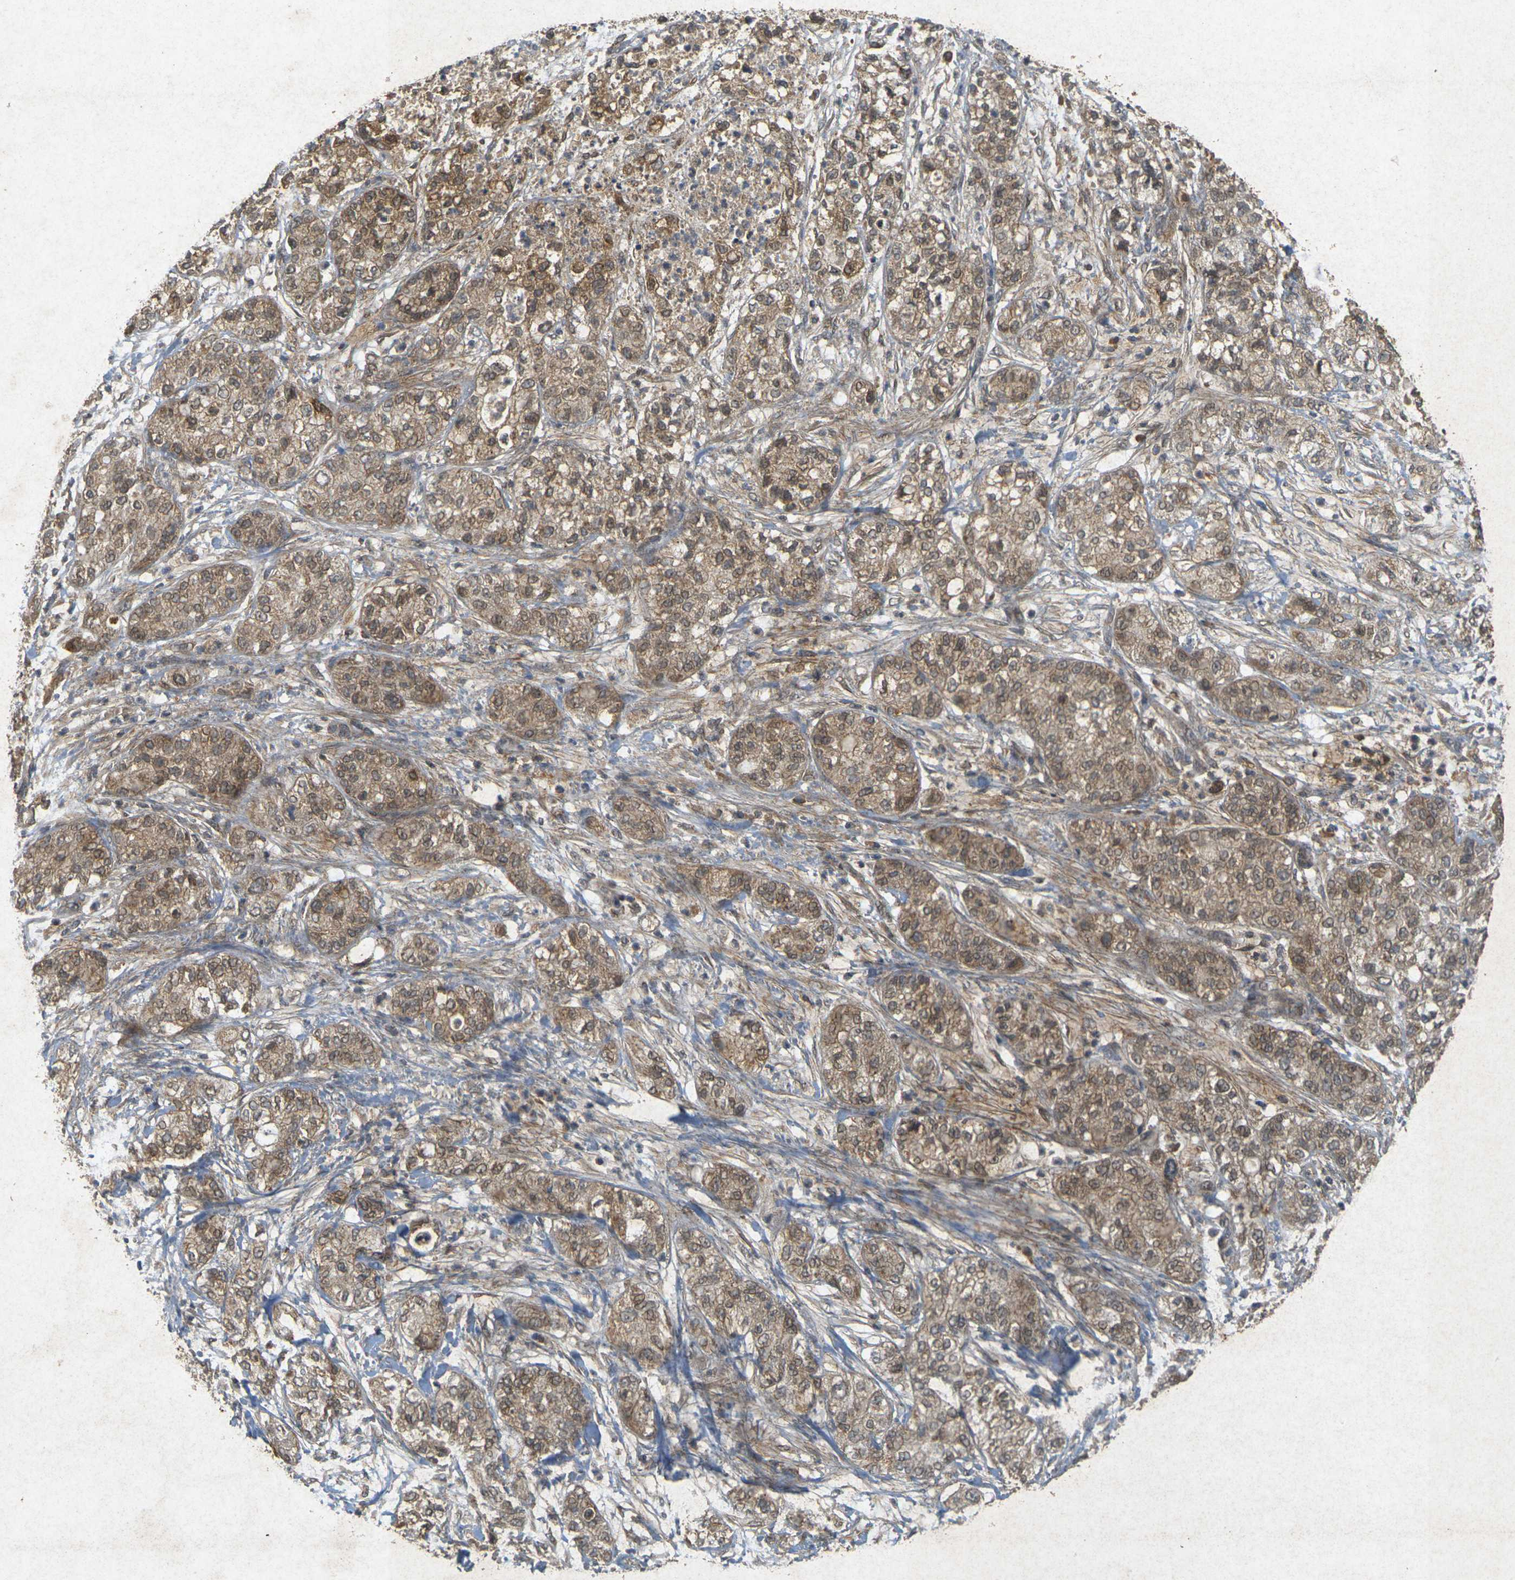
{"staining": {"intensity": "moderate", "quantity": ">75%", "location": "cytoplasmic/membranous"}, "tissue": "pancreatic cancer", "cell_type": "Tumor cells", "image_type": "cancer", "snomed": [{"axis": "morphology", "description": "Adenocarcinoma, NOS"}, {"axis": "topography", "description": "Pancreas"}], "caption": "An IHC image of tumor tissue is shown. Protein staining in brown shows moderate cytoplasmic/membranous positivity in pancreatic adenocarcinoma within tumor cells.", "gene": "ERN1", "patient": {"sex": "female", "age": 78}}